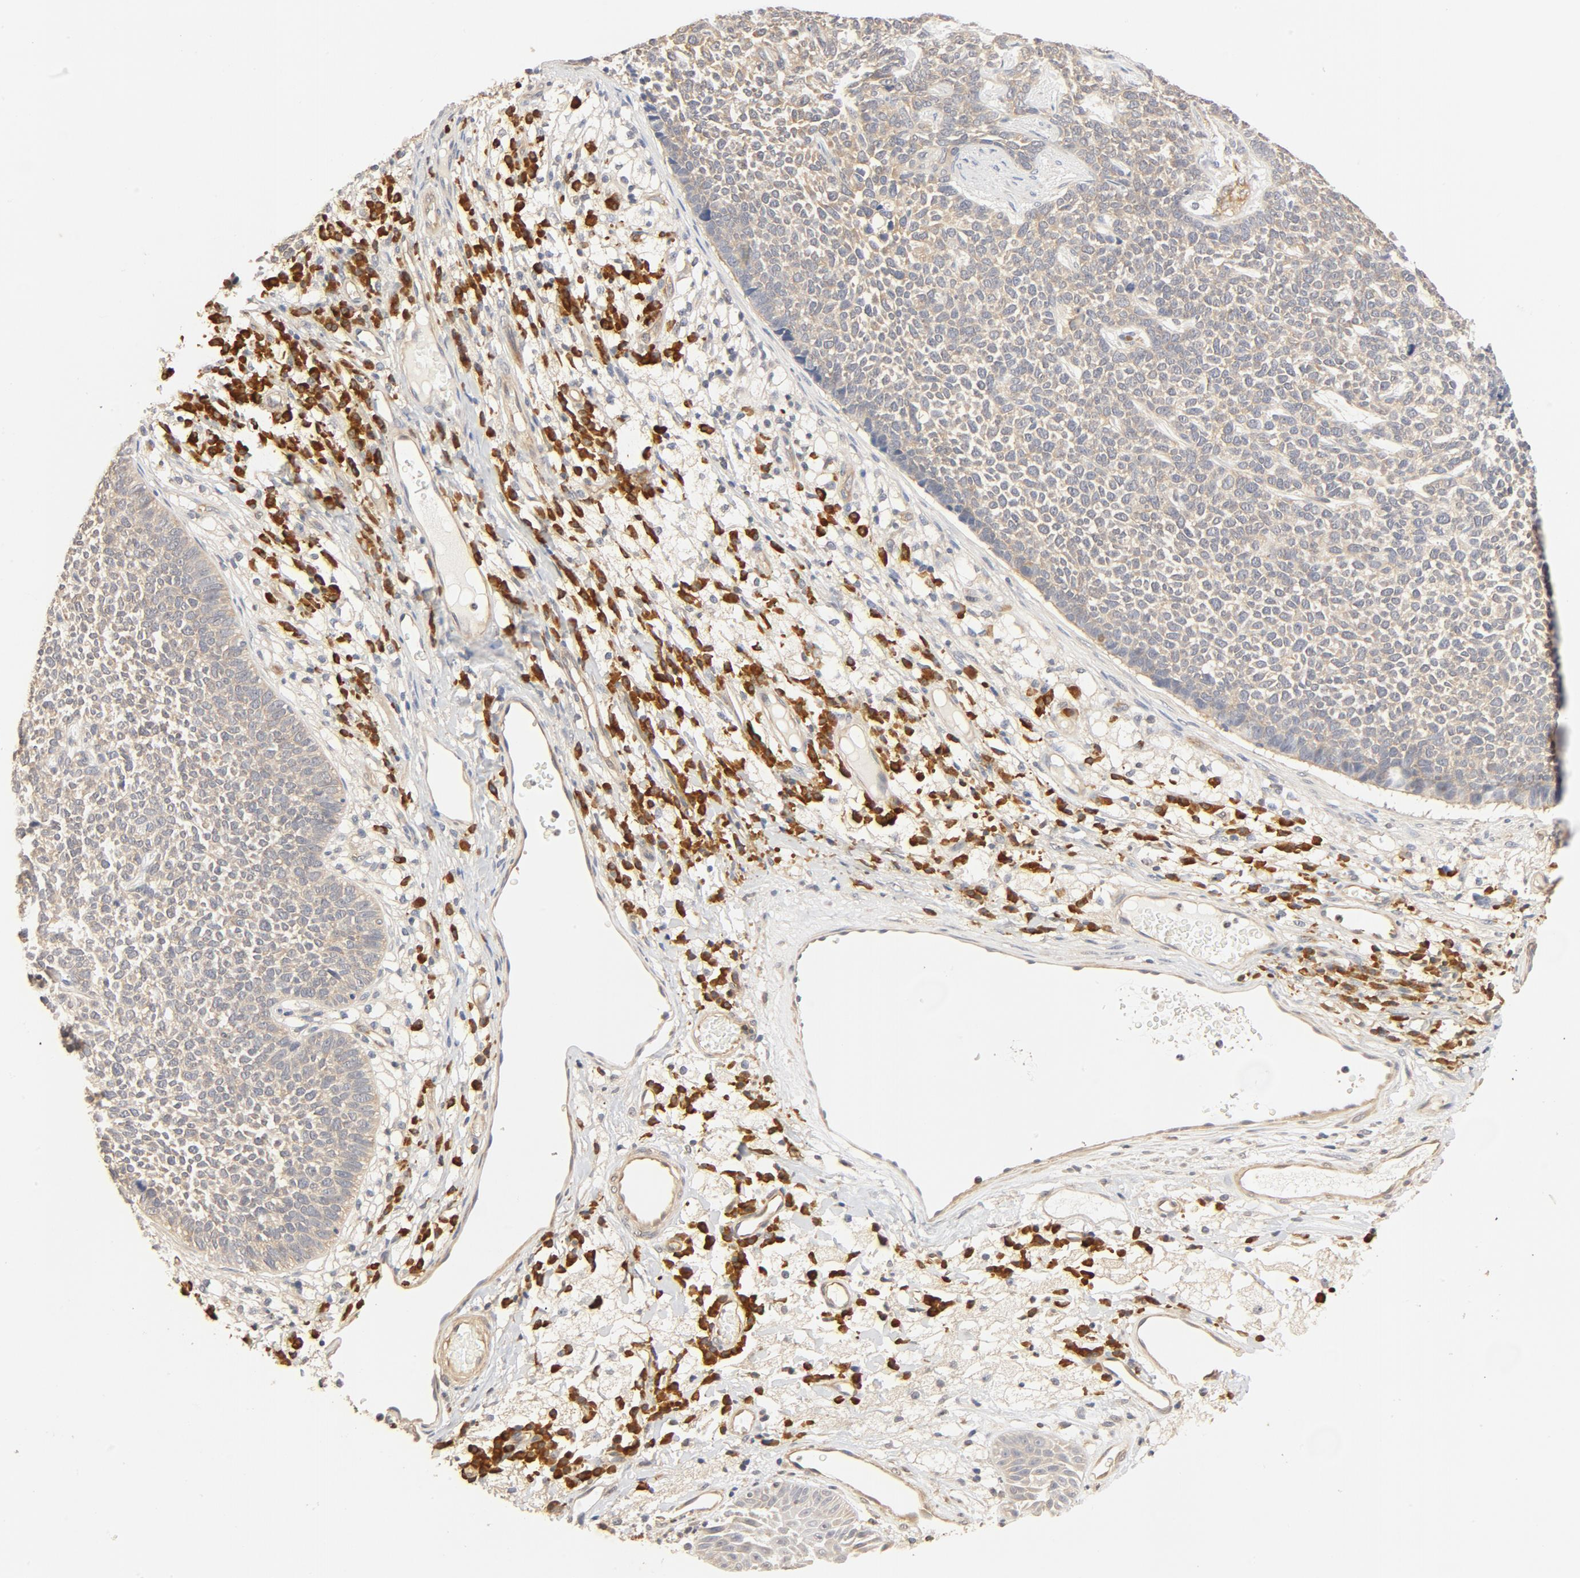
{"staining": {"intensity": "weak", "quantity": ">75%", "location": "cytoplasmic/membranous"}, "tissue": "skin cancer", "cell_type": "Tumor cells", "image_type": "cancer", "snomed": [{"axis": "morphology", "description": "Basal cell carcinoma"}, {"axis": "topography", "description": "Skin"}], "caption": "Basal cell carcinoma (skin) stained with a brown dye displays weak cytoplasmic/membranous positive positivity in about >75% of tumor cells.", "gene": "UBE2J1", "patient": {"sex": "female", "age": 84}}